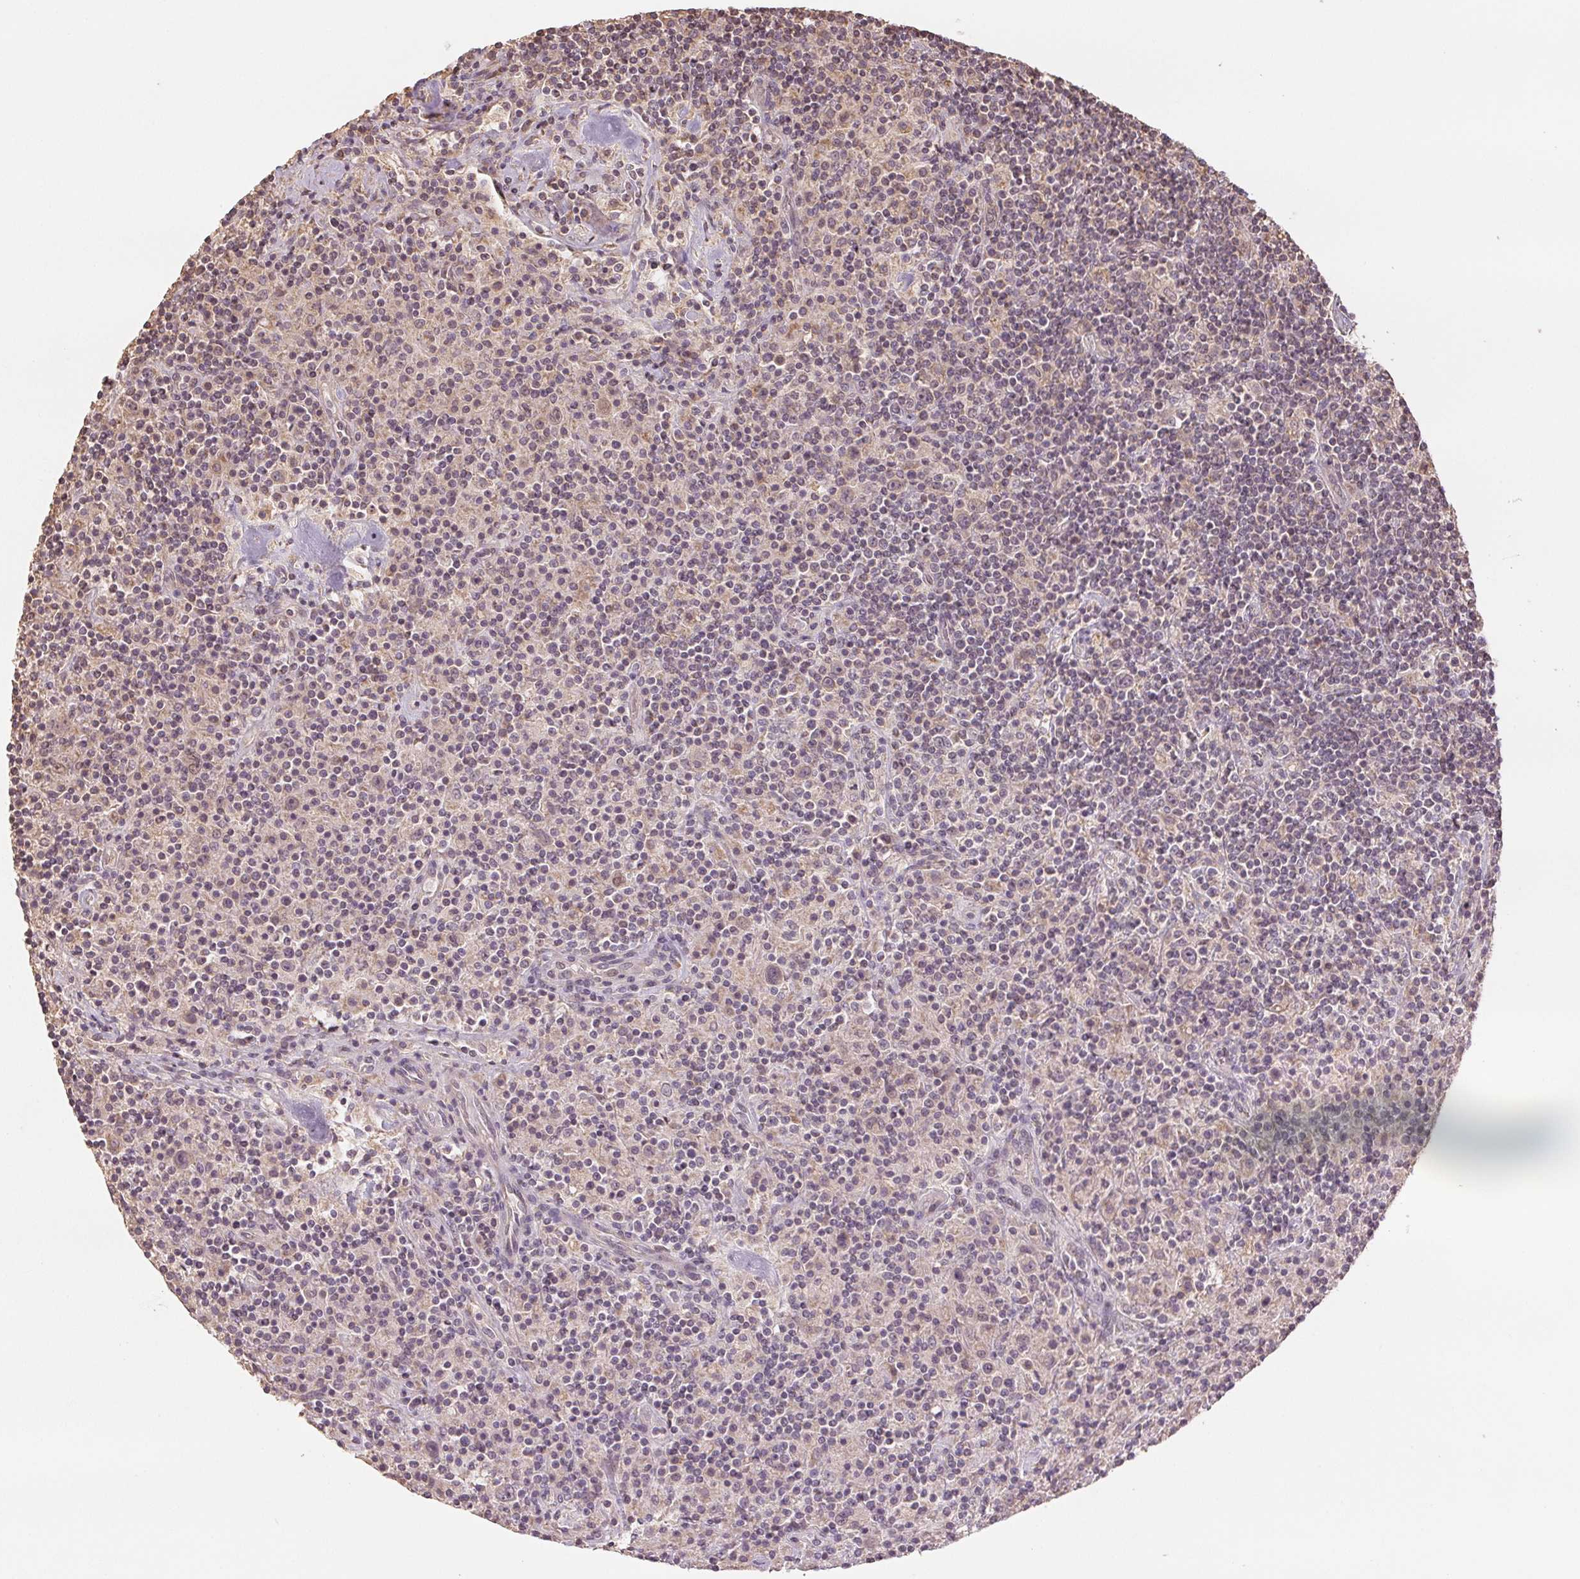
{"staining": {"intensity": "negative", "quantity": "none", "location": "none"}, "tissue": "lymphoma", "cell_type": "Tumor cells", "image_type": "cancer", "snomed": [{"axis": "morphology", "description": "Hodgkin's disease, NOS"}, {"axis": "topography", "description": "Lymph node"}], "caption": "An IHC micrograph of Hodgkin's disease is shown. There is no staining in tumor cells of Hodgkin's disease.", "gene": "COX14", "patient": {"sex": "male", "age": 70}}